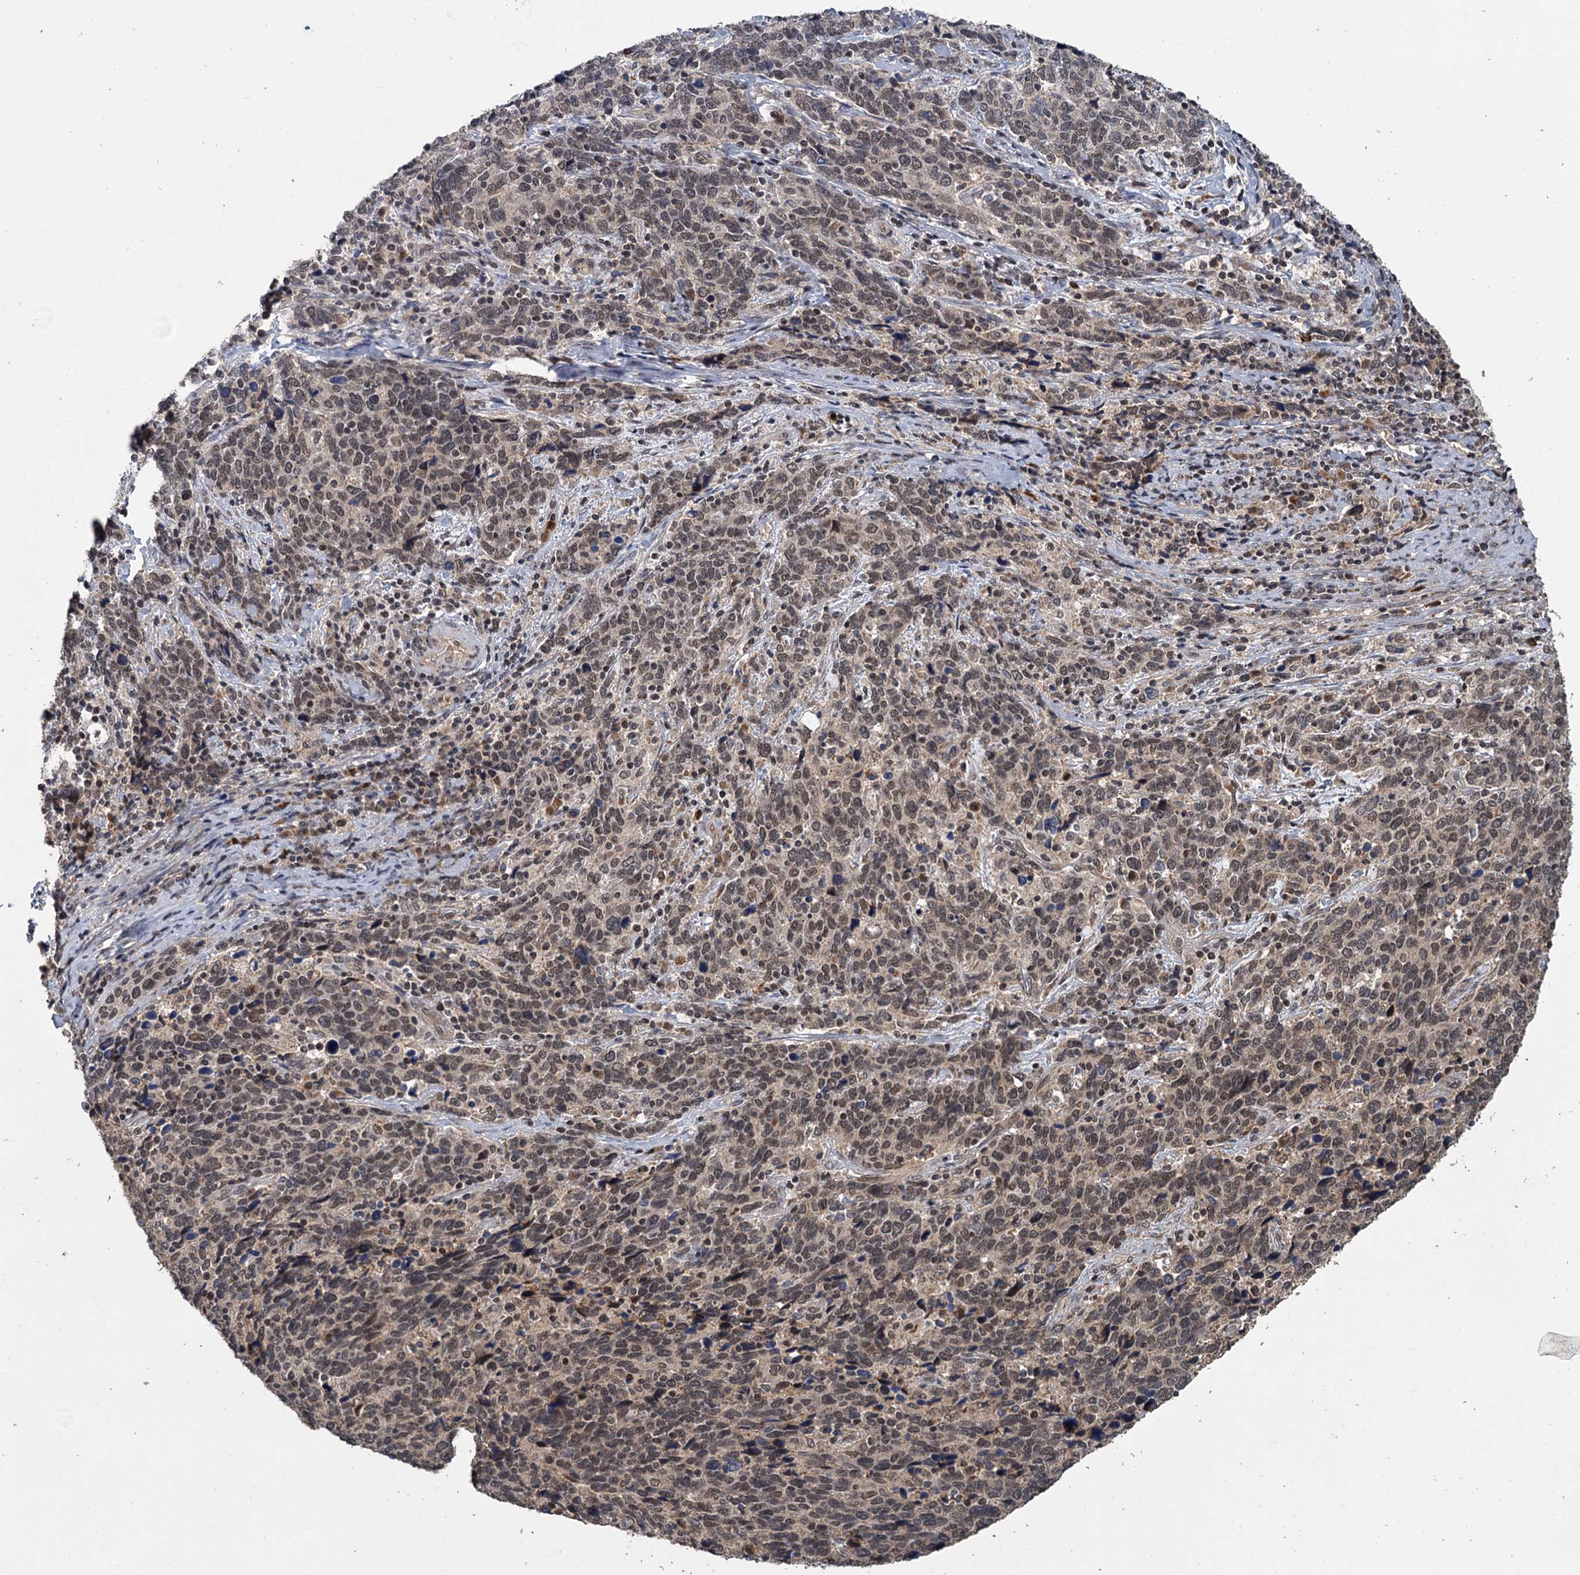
{"staining": {"intensity": "moderate", "quantity": ">75%", "location": "nuclear"}, "tissue": "cervical cancer", "cell_type": "Tumor cells", "image_type": "cancer", "snomed": [{"axis": "morphology", "description": "Squamous cell carcinoma, NOS"}, {"axis": "topography", "description": "Cervix"}], "caption": "Brown immunohistochemical staining in human squamous cell carcinoma (cervical) shows moderate nuclear staining in about >75% of tumor cells.", "gene": "KANSL2", "patient": {"sex": "female", "age": 41}}